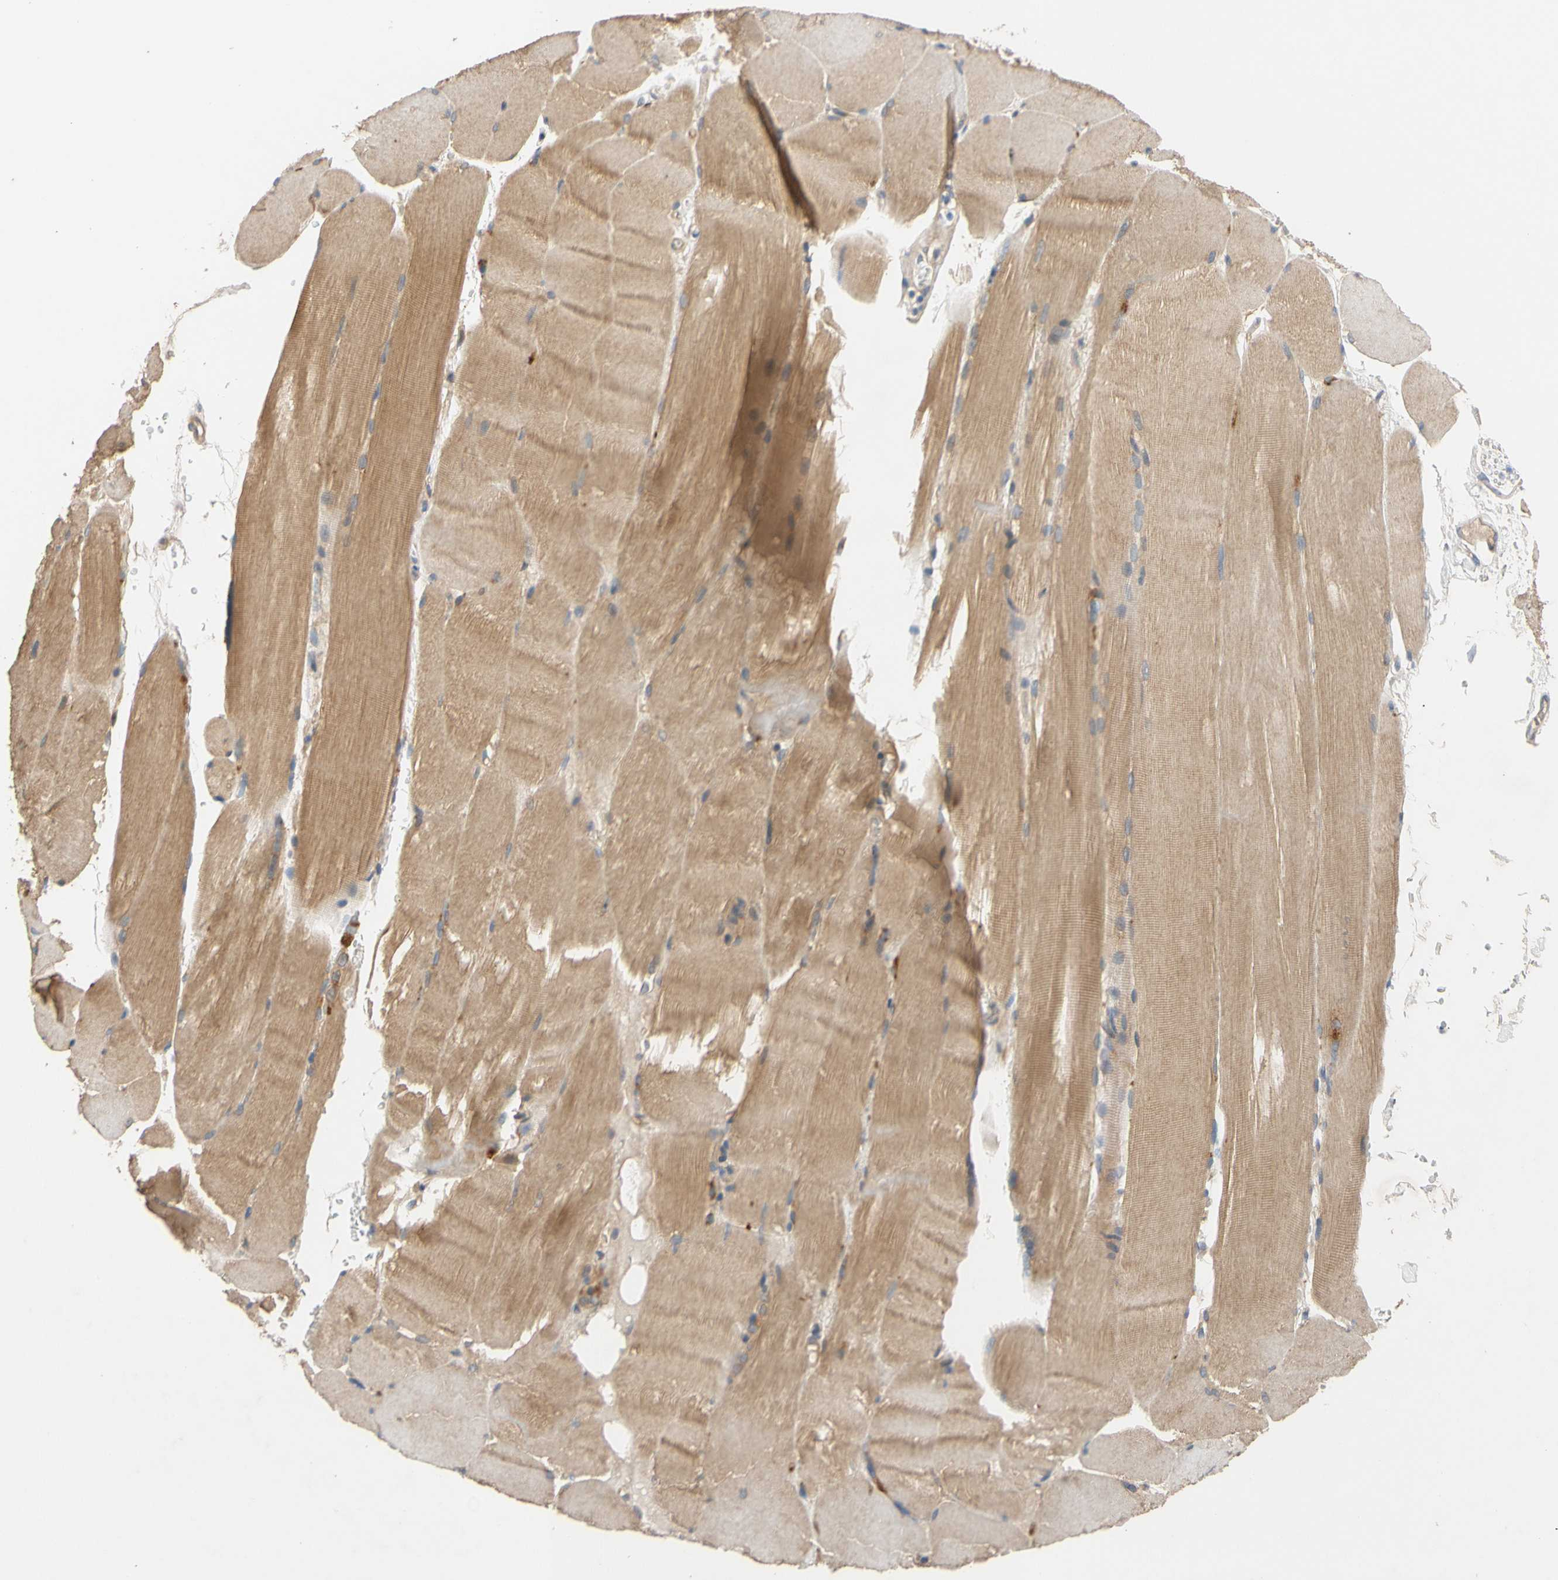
{"staining": {"intensity": "moderate", "quantity": ">75%", "location": "cytoplasmic/membranous"}, "tissue": "skeletal muscle", "cell_type": "Myocytes", "image_type": "normal", "snomed": [{"axis": "morphology", "description": "Normal tissue, NOS"}, {"axis": "topography", "description": "Skin"}, {"axis": "topography", "description": "Skeletal muscle"}], "caption": "Myocytes demonstrate moderate cytoplasmic/membranous positivity in about >75% of cells in normal skeletal muscle.", "gene": "MBTPS2", "patient": {"sex": "male", "age": 83}}